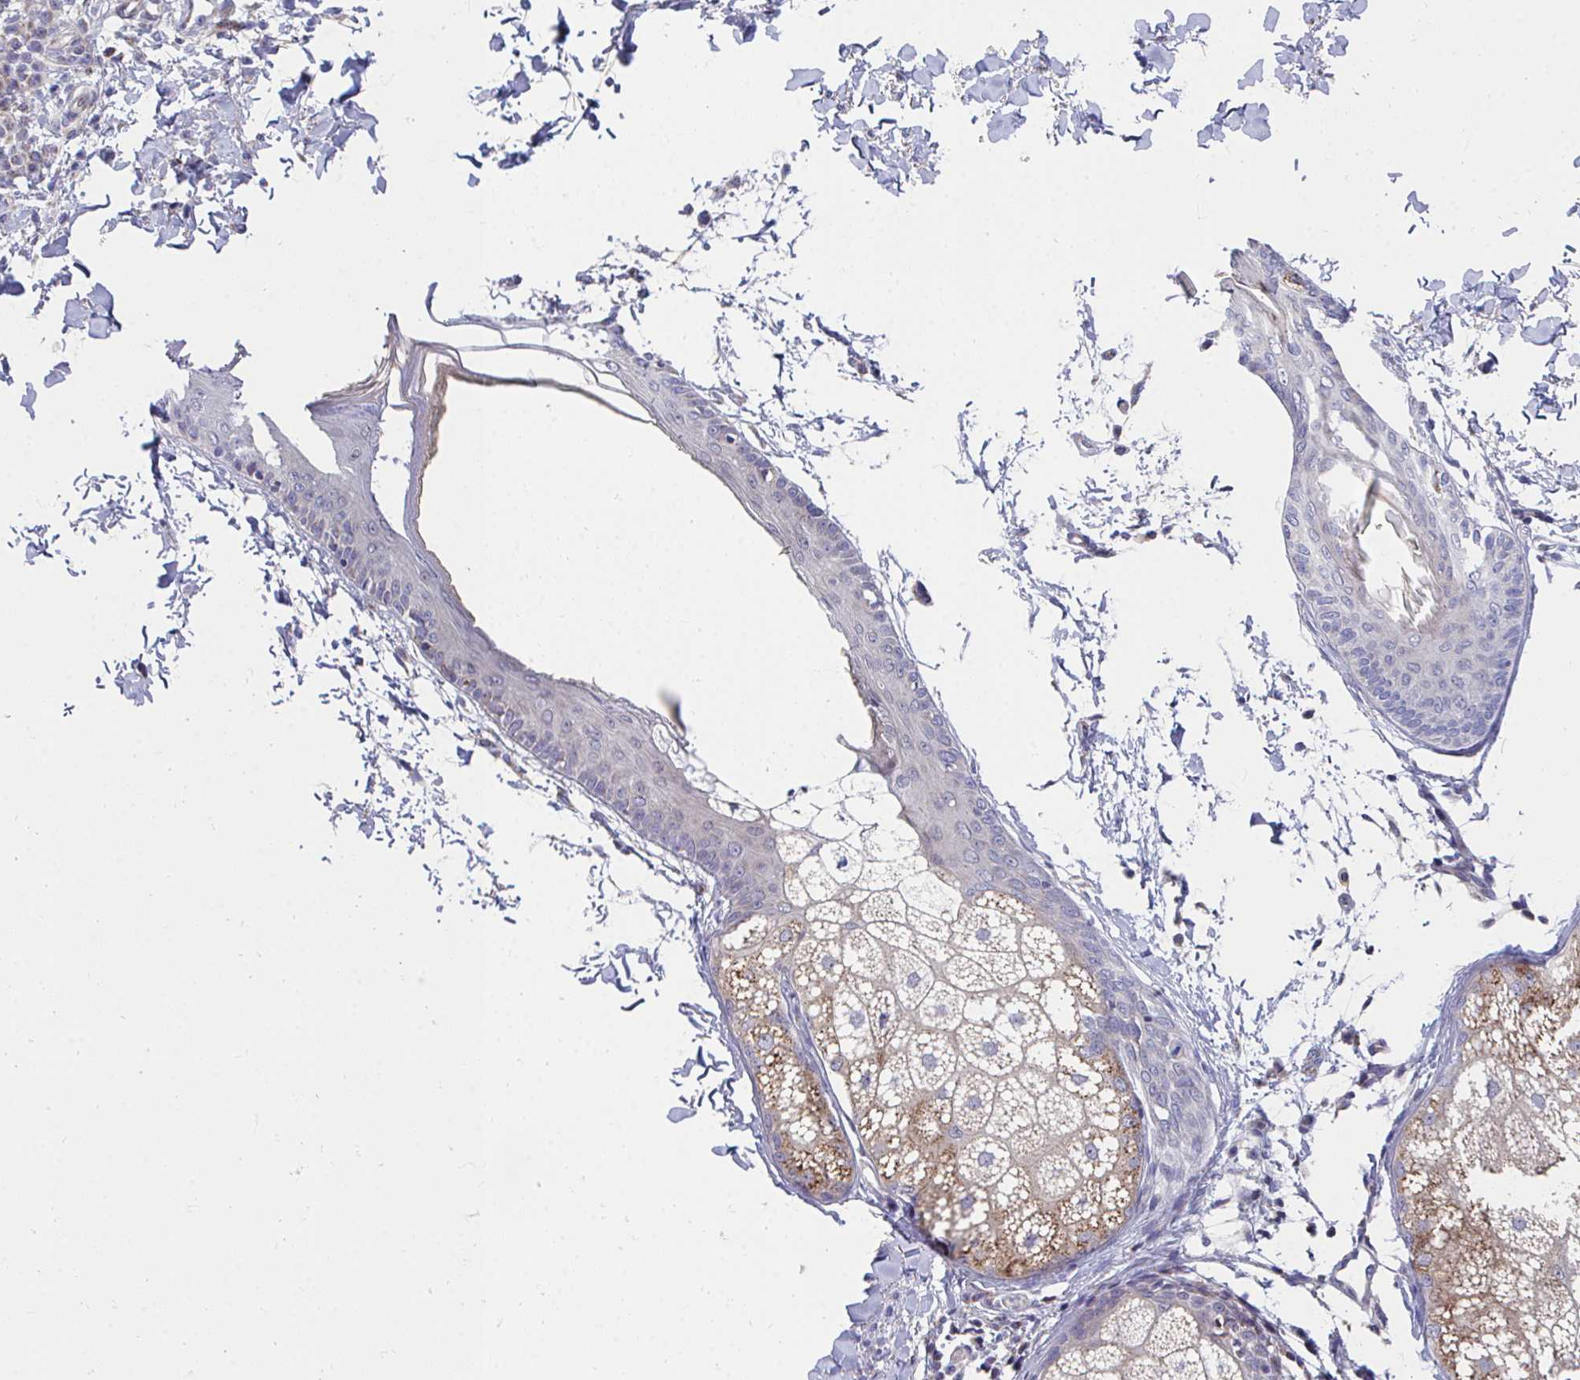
{"staining": {"intensity": "negative", "quantity": "none", "location": "none"}, "tissue": "skin", "cell_type": "Fibroblasts", "image_type": "normal", "snomed": [{"axis": "morphology", "description": "Normal tissue, NOS"}, {"axis": "topography", "description": "Skin"}], "caption": "There is no significant staining in fibroblasts of skin. Nuclei are stained in blue.", "gene": "PEX3", "patient": {"sex": "male", "age": 16}}